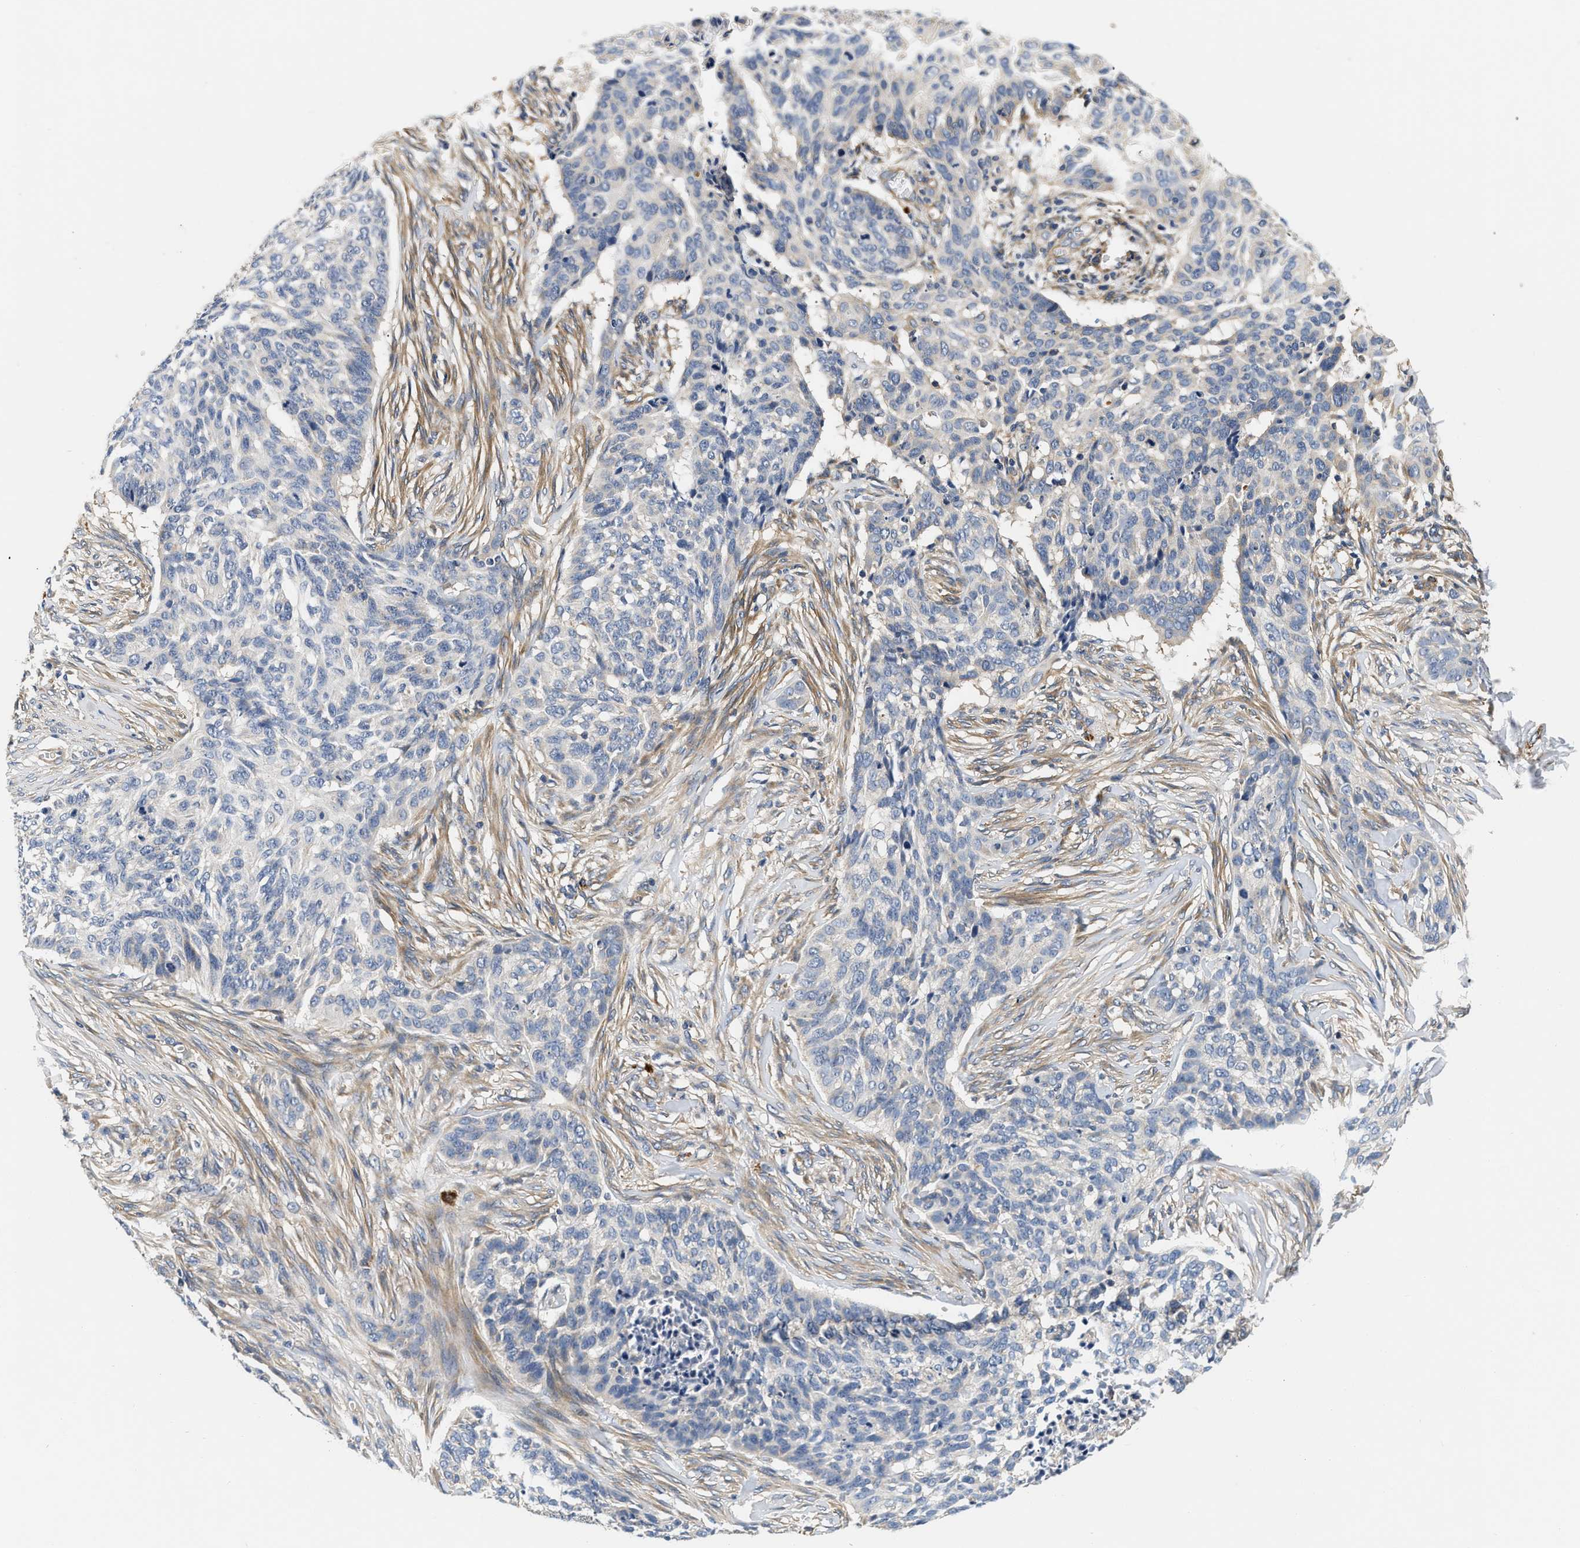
{"staining": {"intensity": "negative", "quantity": "none", "location": "none"}, "tissue": "skin cancer", "cell_type": "Tumor cells", "image_type": "cancer", "snomed": [{"axis": "morphology", "description": "Basal cell carcinoma"}, {"axis": "topography", "description": "Skin"}], "caption": "Basal cell carcinoma (skin) was stained to show a protein in brown. There is no significant positivity in tumor cells.", "gene": "NME6", "patient": {"sex": "male", "age": 85}}